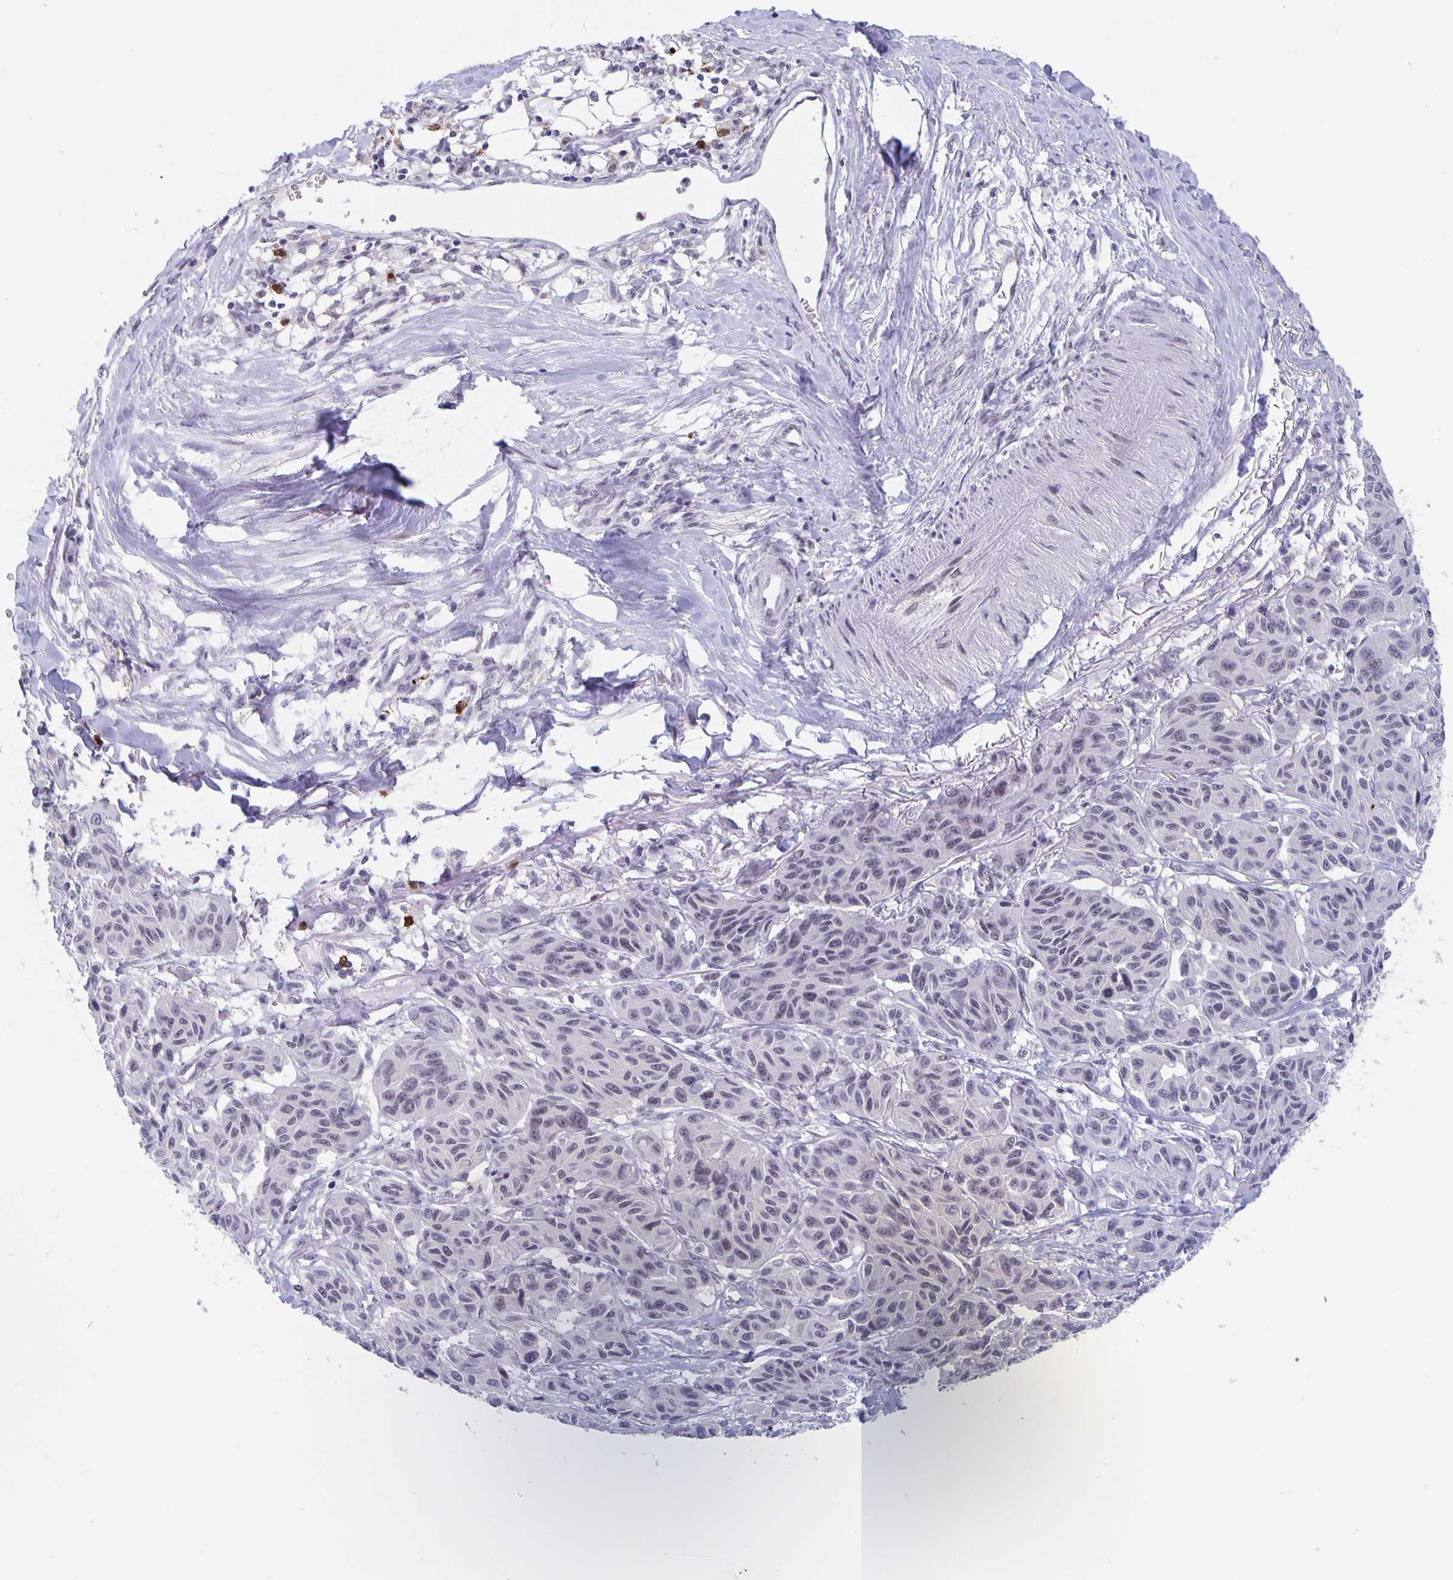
{"staining": {"intensity": "negative", "quantity": "none", "location": "none"}, "tissue": "melanoma", "cell_type": "Tumor cells", "image_type": "cancer", "snomed": [{"axis": "morphology", "description": "Malignant melanoma, NOS"}, {"axis": "topography", "description": "Skin"}], "caption": "Malignant melanoma was stained to show a protein in brown. There is no significant staining in tumor cells. The staining was performed using DAB (3,3'-diaminobenzidine) to visualize the protein expression in brown, while the nuclei were stained in blue with hematoxylin (Magnification: 20x).", "gene": "ZNF691", "patient": {"sex": "female", "age": 66}}